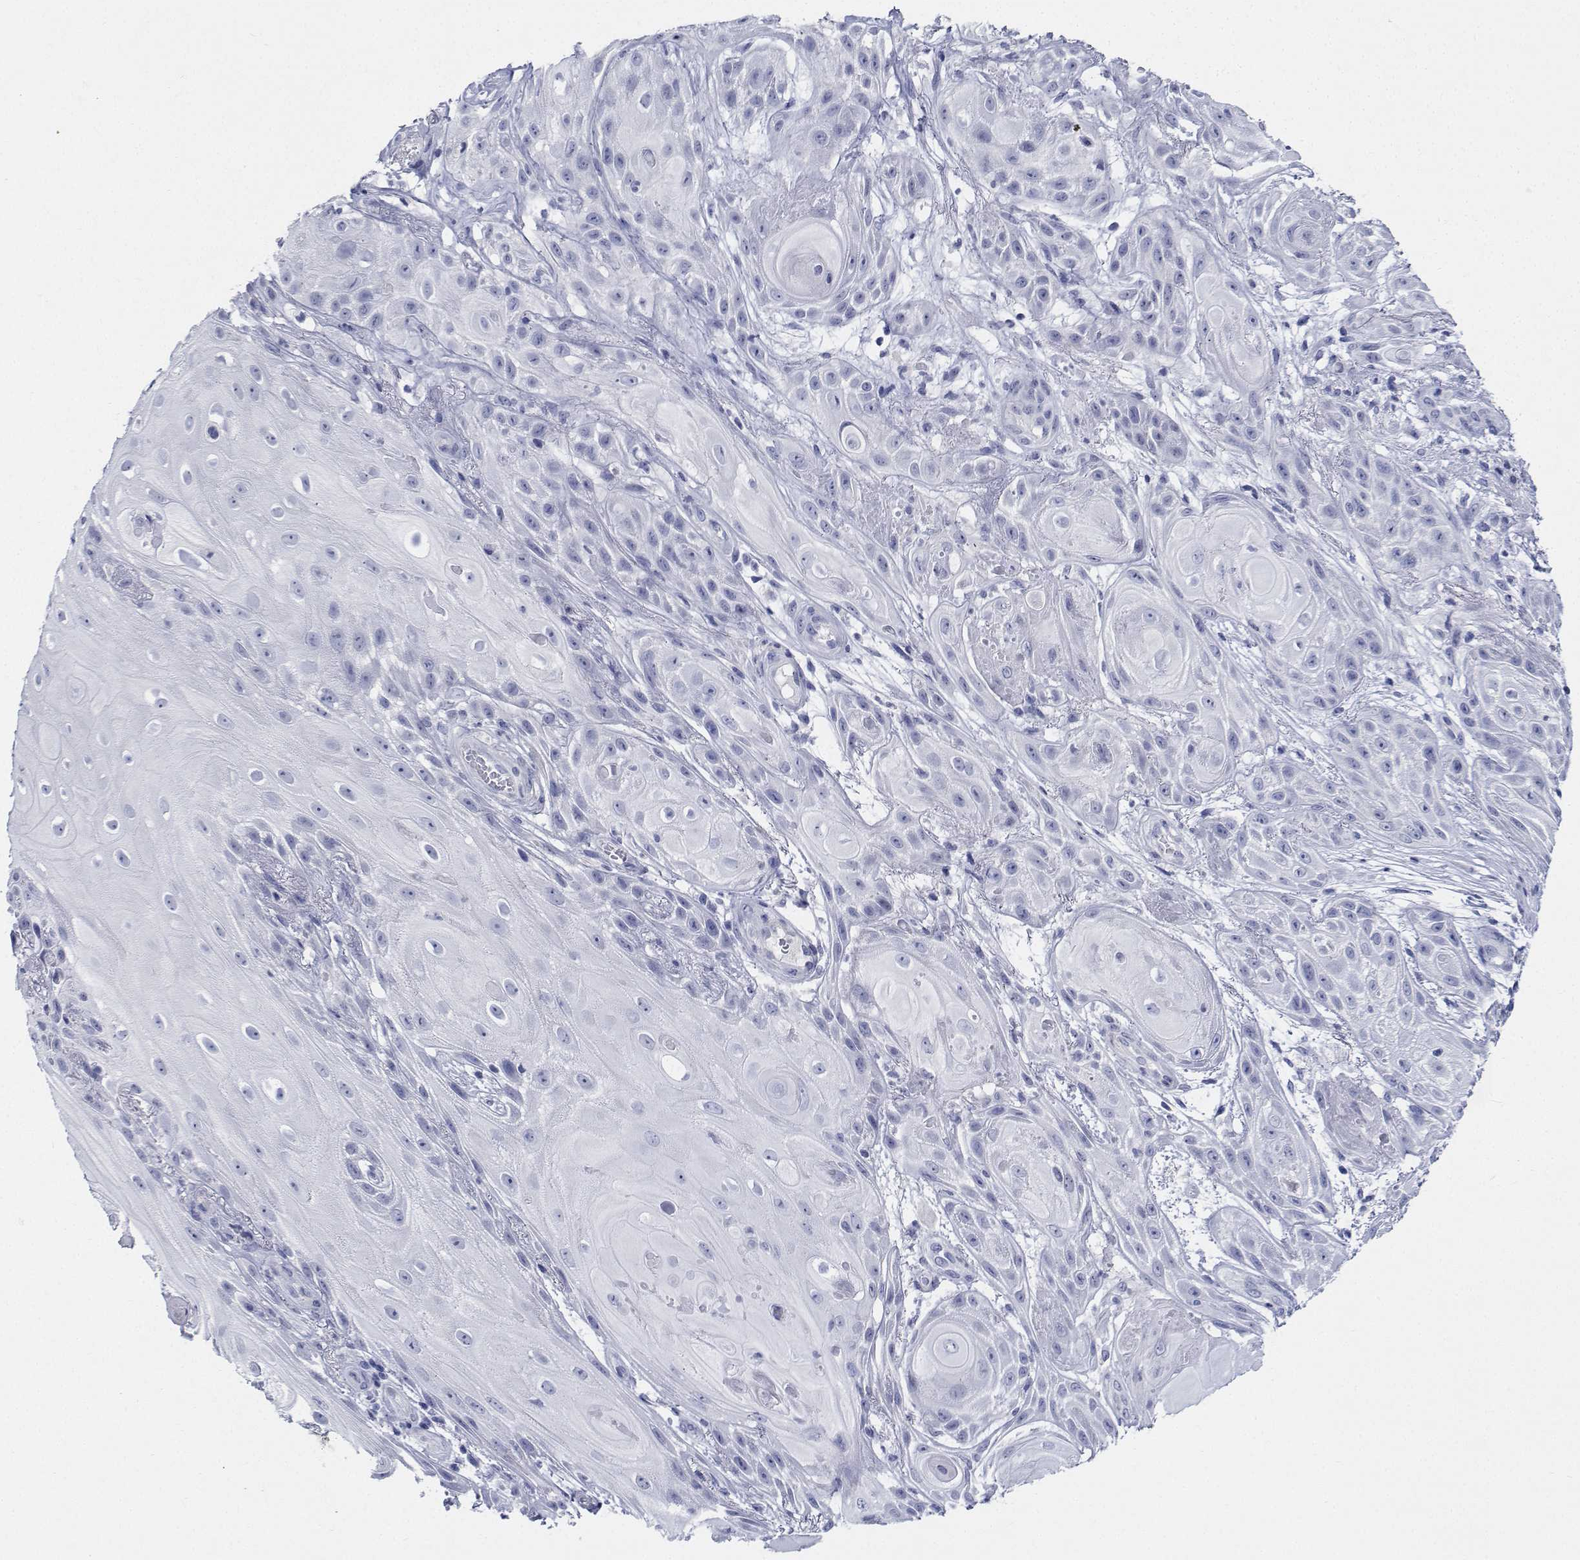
{"staining": {"intensity": "negative", "quantity": "none", "location": "none"}, "tissue": "skin cancer", "cell_type": "Tumor cells", "image_type": "cancer", "snomed": [{"axis": "morphology", "description": "Squamous cell carcinoma, NOS"}, {"axis": "topography", "description": "Skin"}], "caption": "Histopathology image shows no protein expression in tumor cells of skin squamous cell carcinoma tissue. (Brightfield microscopy of DAB IHC at high magnification).", "gene": "PLXNA4", "patient": {"sex": "male", "age": 62}}